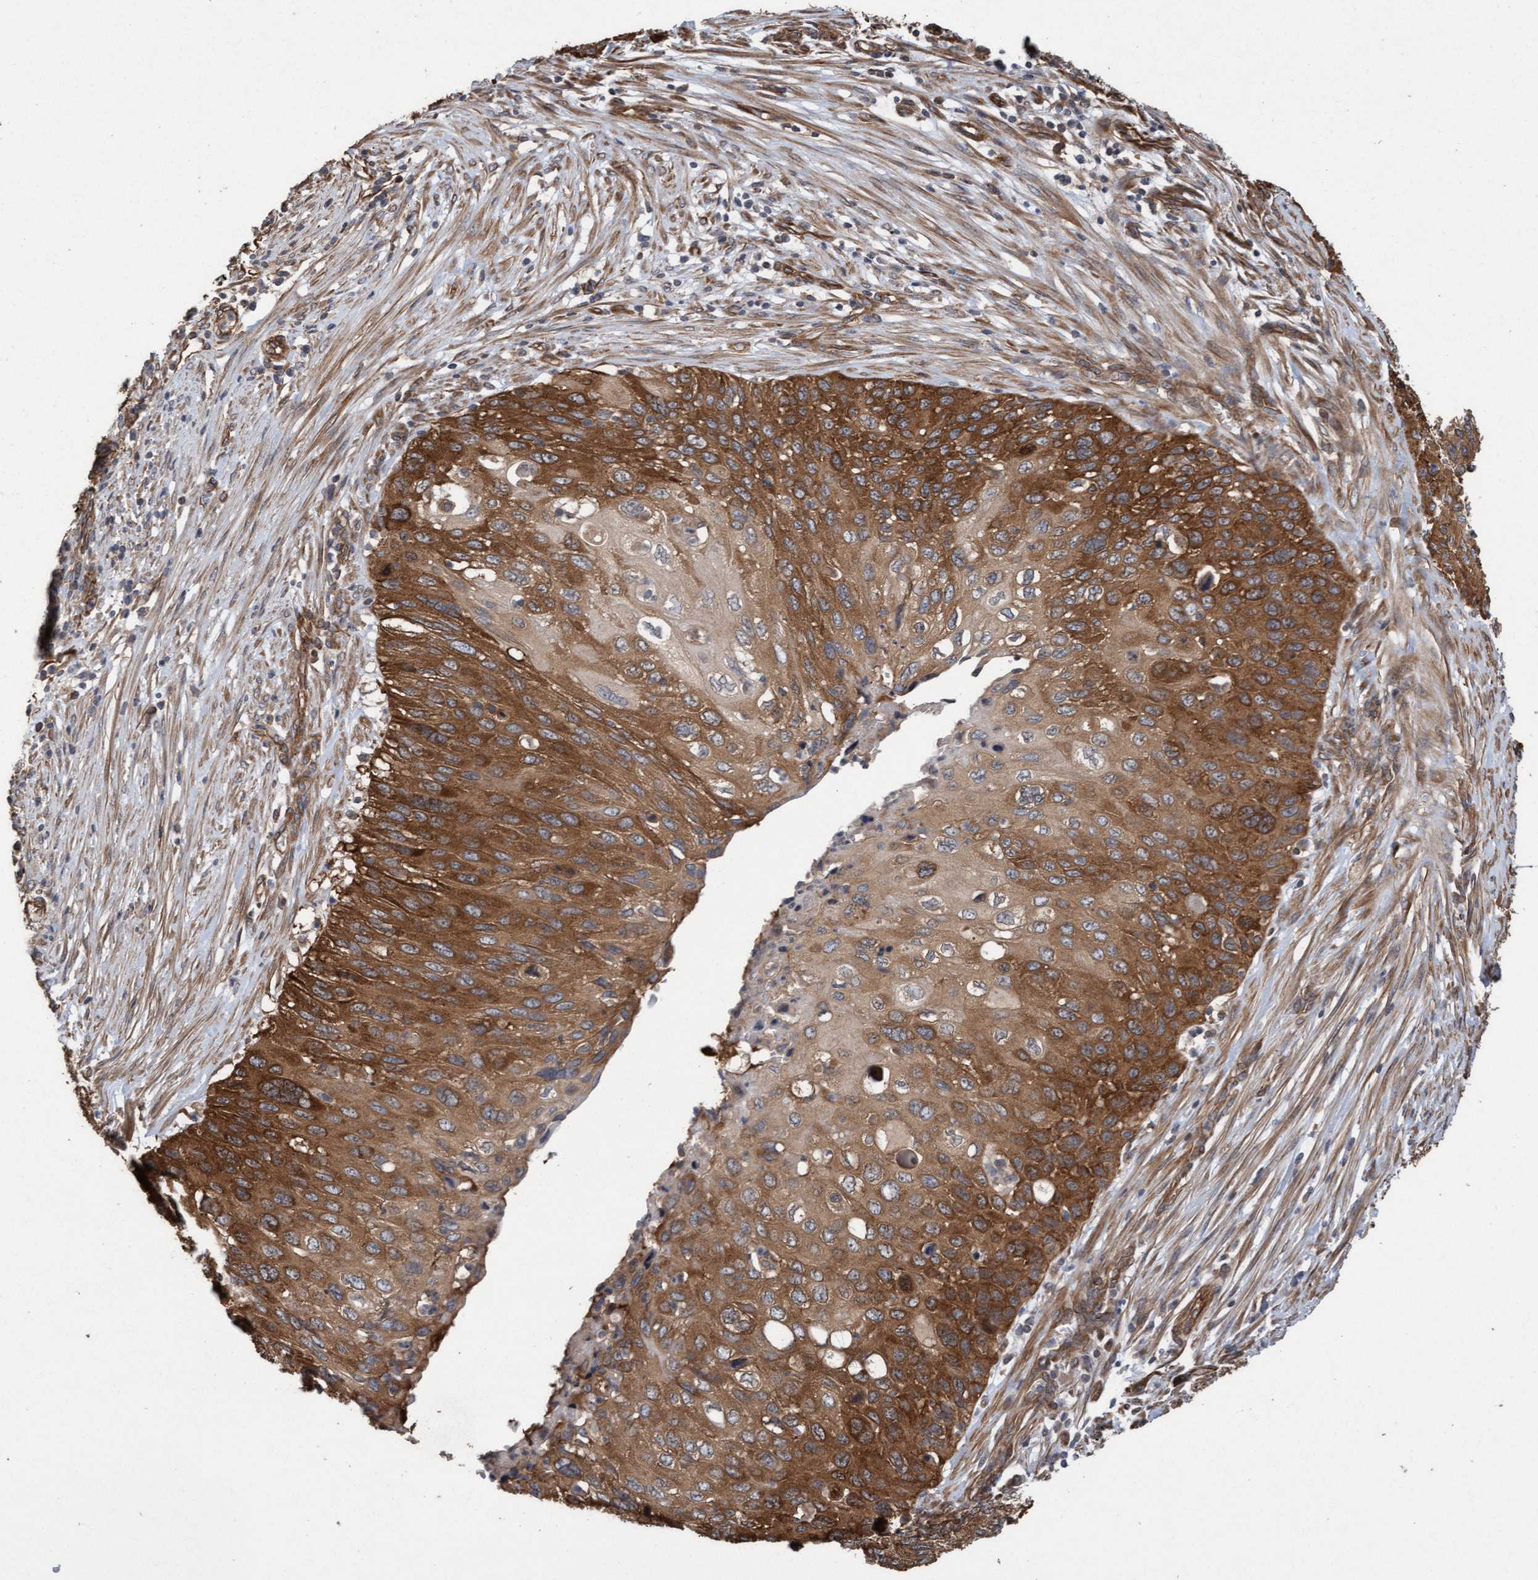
{"staining": {"intensity": "strong", "quantity": ">75%", "location": "cytoplasmic/membranous"}, "tissue": "cervical cancer", "cell_type": "Tumor cells", "image_type": "cancer", "snomed": [{"axis": "morphology", "description": "Squamous cell carcinoma, NOS"}, {"axis": "topography", "description": "Cervix"}], "caption": "This image shows IHC staining of human cervical cancer, with high strong cytoplasmic/membranous staining in about >75% of tumor cells.", "gene": "CDC42EP4", "patient": {"sex": "female", "age": 70}}